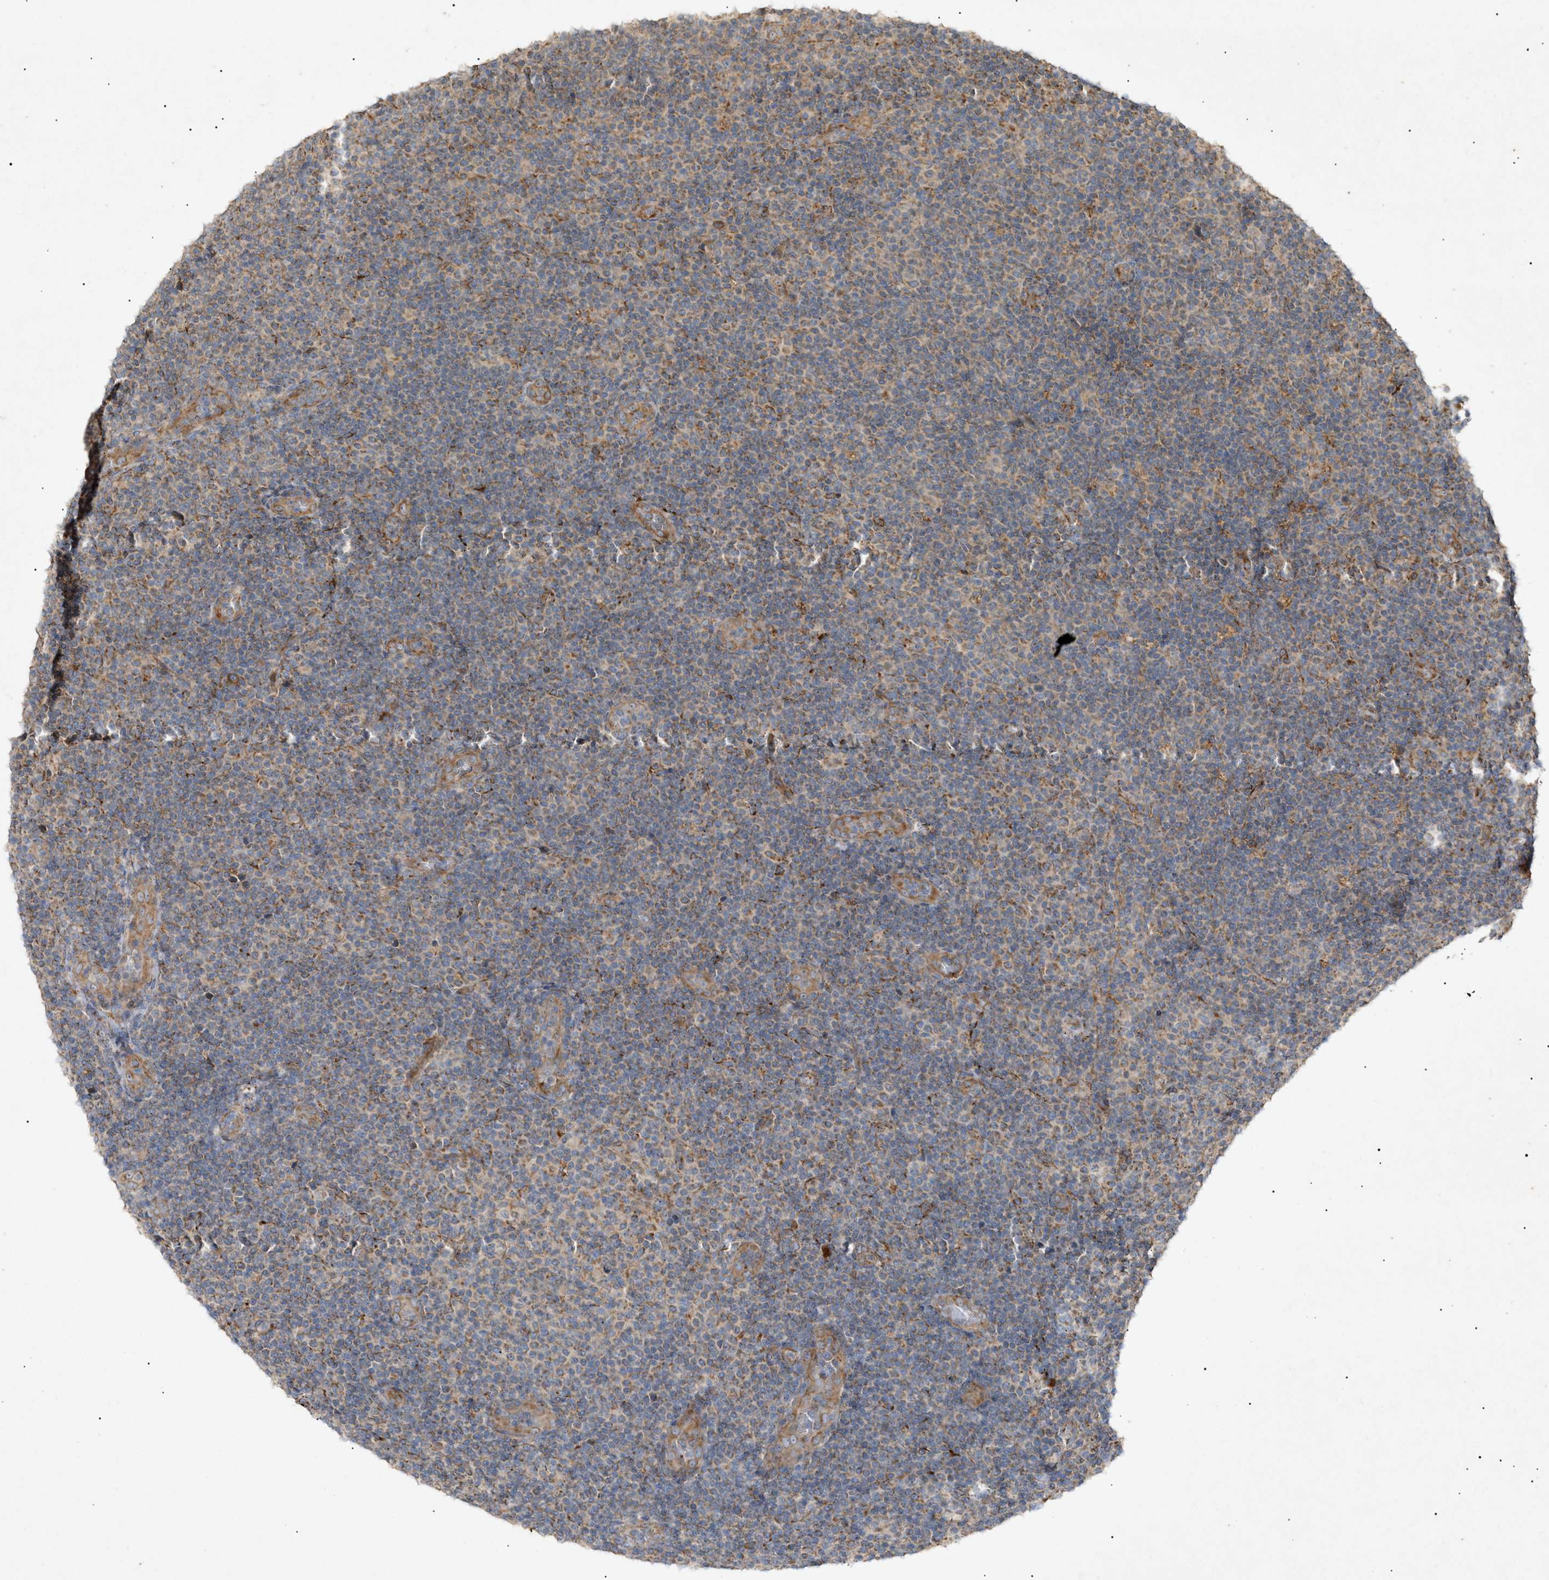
{"staining": {"intensity": "moderate", "quantity": ">75%", "location": "cytoplasmic/membranous"}, "tissue": "lymphoma", "cell_type": "Tumor cells", "image_type": "cancer", "snomed": [{"axis": "morphology", "description": "Malignant lymphoma, non-Hodgkin's type, Low grade"}, {"axis": "topography", "description": "Lymph node"}], "caption": "Protein staining of low-grade malignant lymphoma, non-Hodgkin's type tissue demonstrates moderate cytoplasmic/membranous positivity in approximately >75% of tumor cells.", "gene": "MTCH1", "patient": {"sex": "male", "age": 83}}